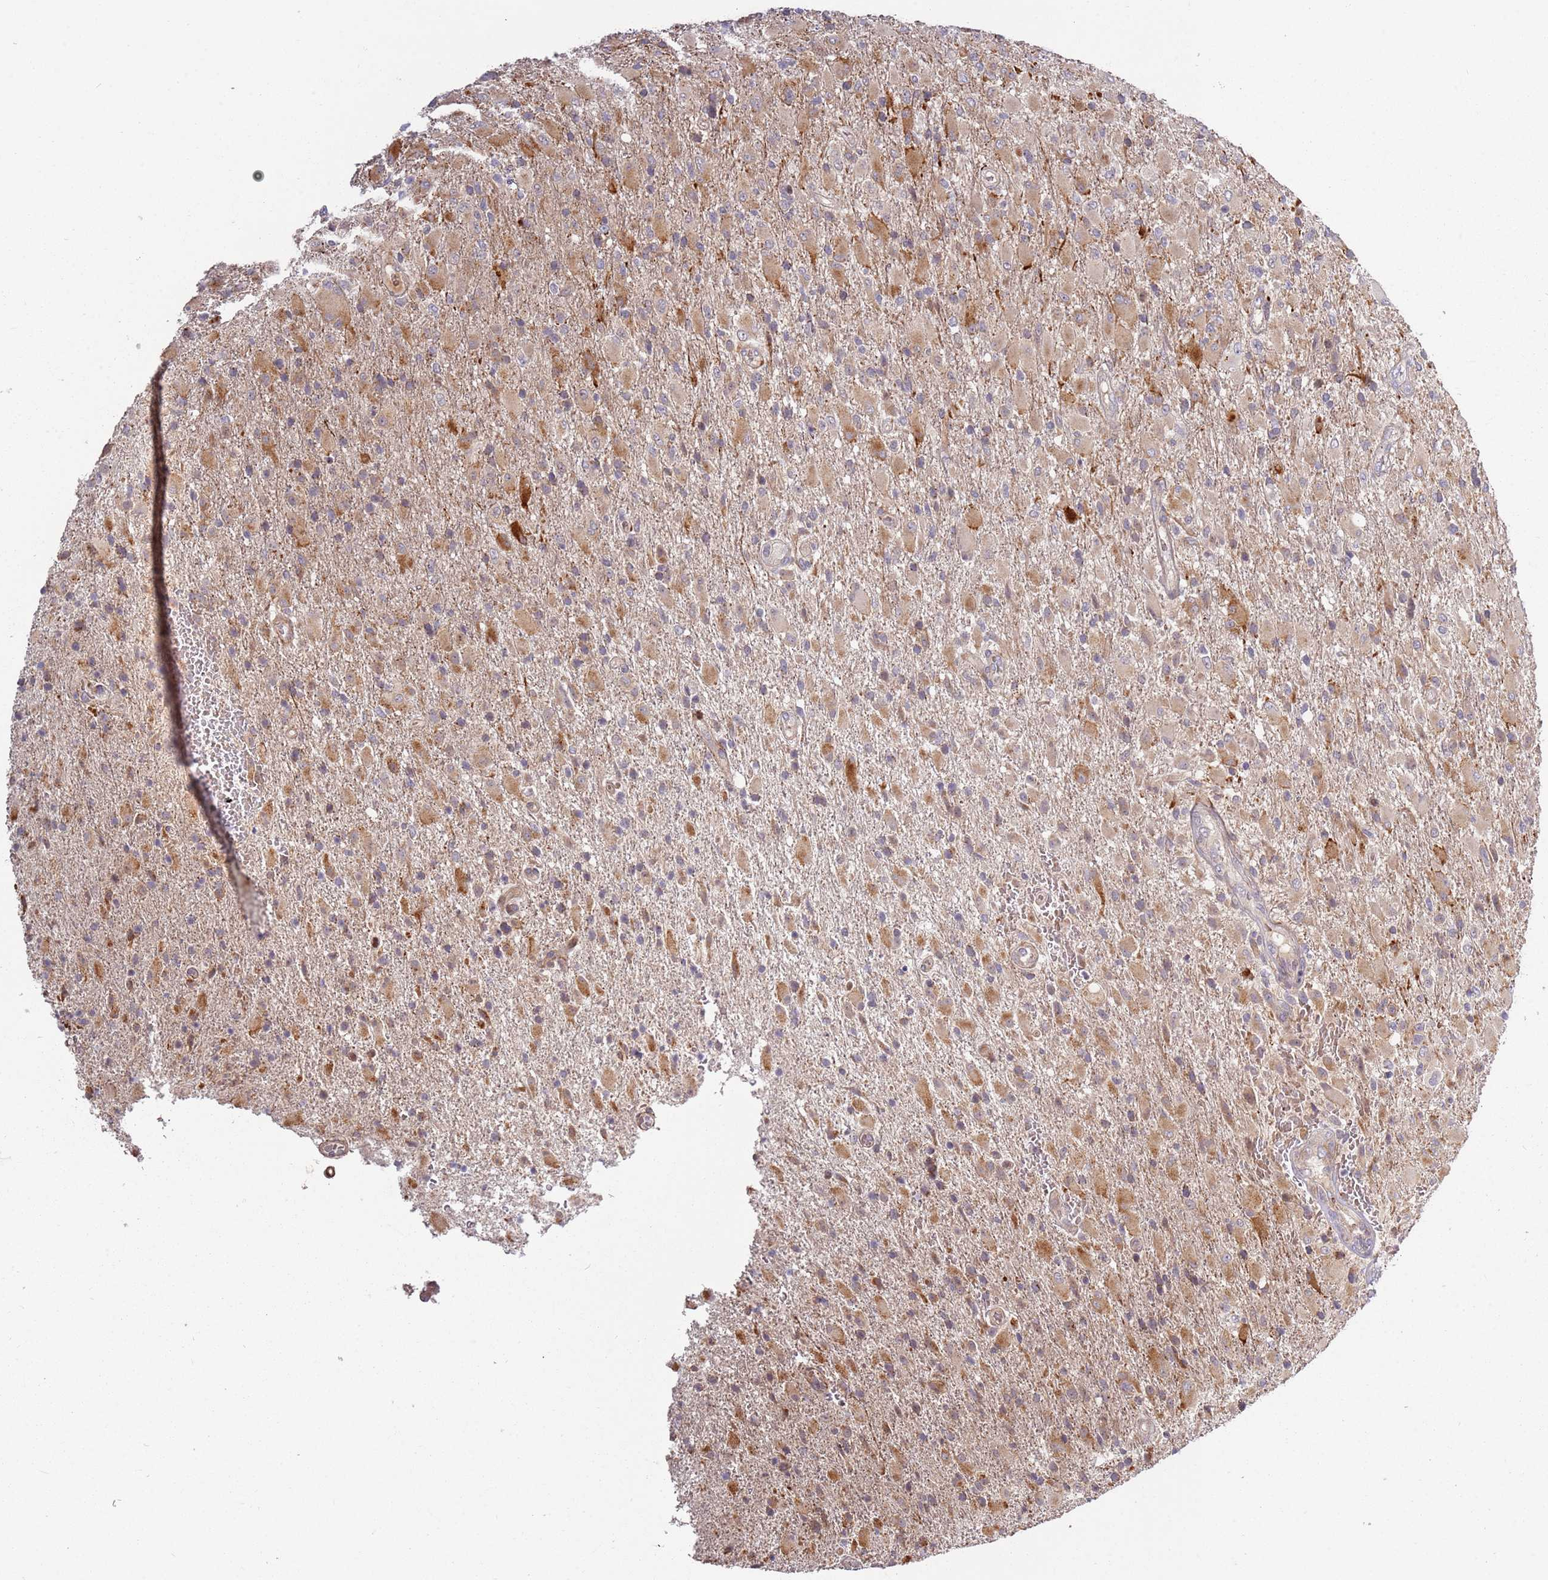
{"staining": {"intensity": "moderate", "quantity": "25%-75%", "location": "cytoplasmic/membranous"}, "tissue": "glioma", "cell_type": "Tumor cells", "image_type": "cancer", "snomed": [{"axis": "morphology", "description": "Glioma, malignant, Low grade"}, {"axis": "topography", "description": "Brain"}], "caption": "The photomicrograph reveals a brown stain indicating the presence of a protein in the cytoplasmic/membranous of tumor cells in glioma.", "gene": "RHBDL1", "patient": {"sex": "male", "age": 65}}